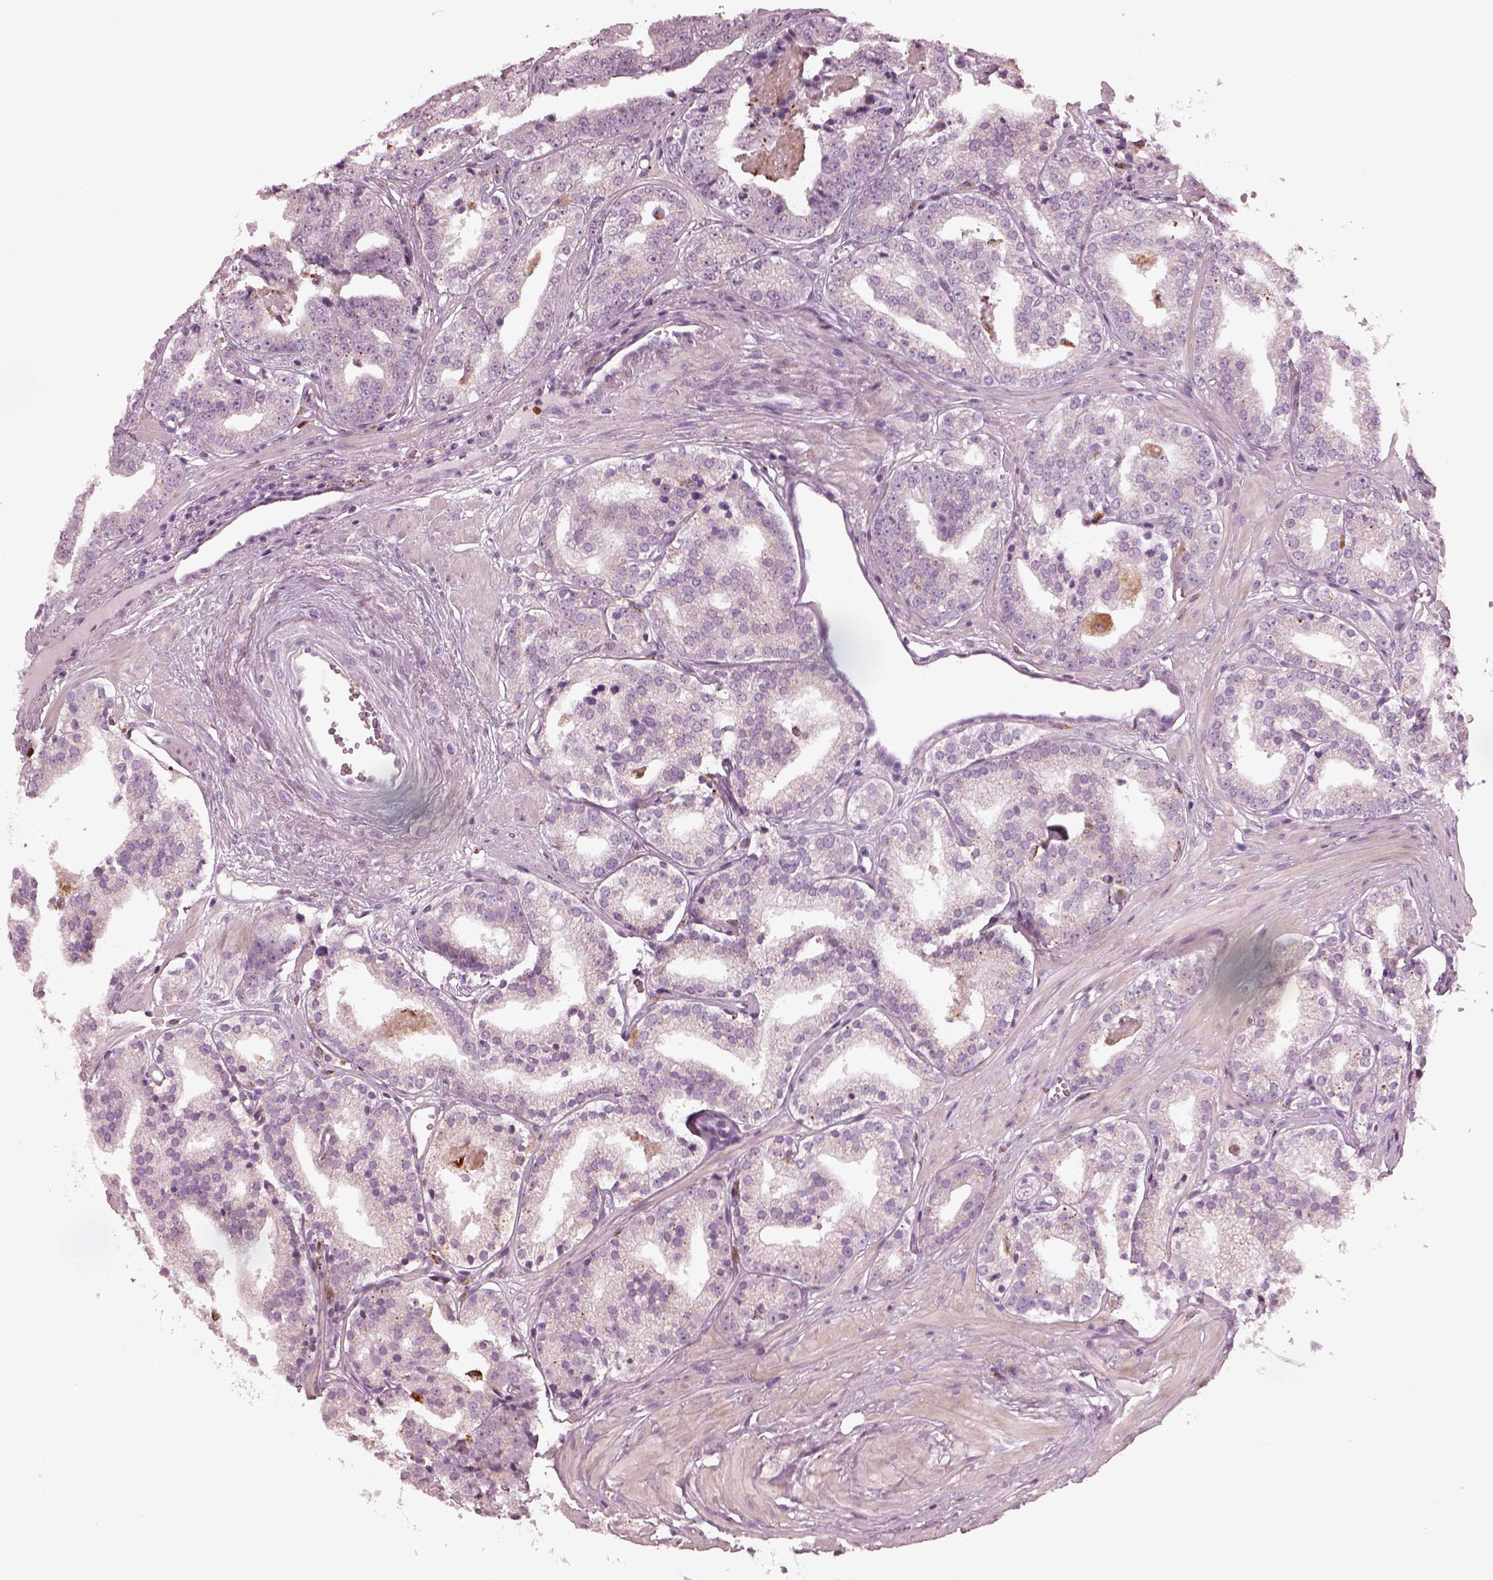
{"staining": {"intensity": "negative", "quantity": "none", "location": "none"}, "tissue": "prostate cancer", "cell_type": "Tumor cells", "image_type": "cancer", "snomed": [{"axis": "morphology", "description": "Adenocarcinoma, Low grade"}, {"axis": "topography", "description": "Prostate"}], "caption": "There is no significant staining in tumor cells of prostate cancer (adenocarcinoma (low-grade)).", "gene": "SLAMF8", "patient": {"sex": "male", "age": 60}}